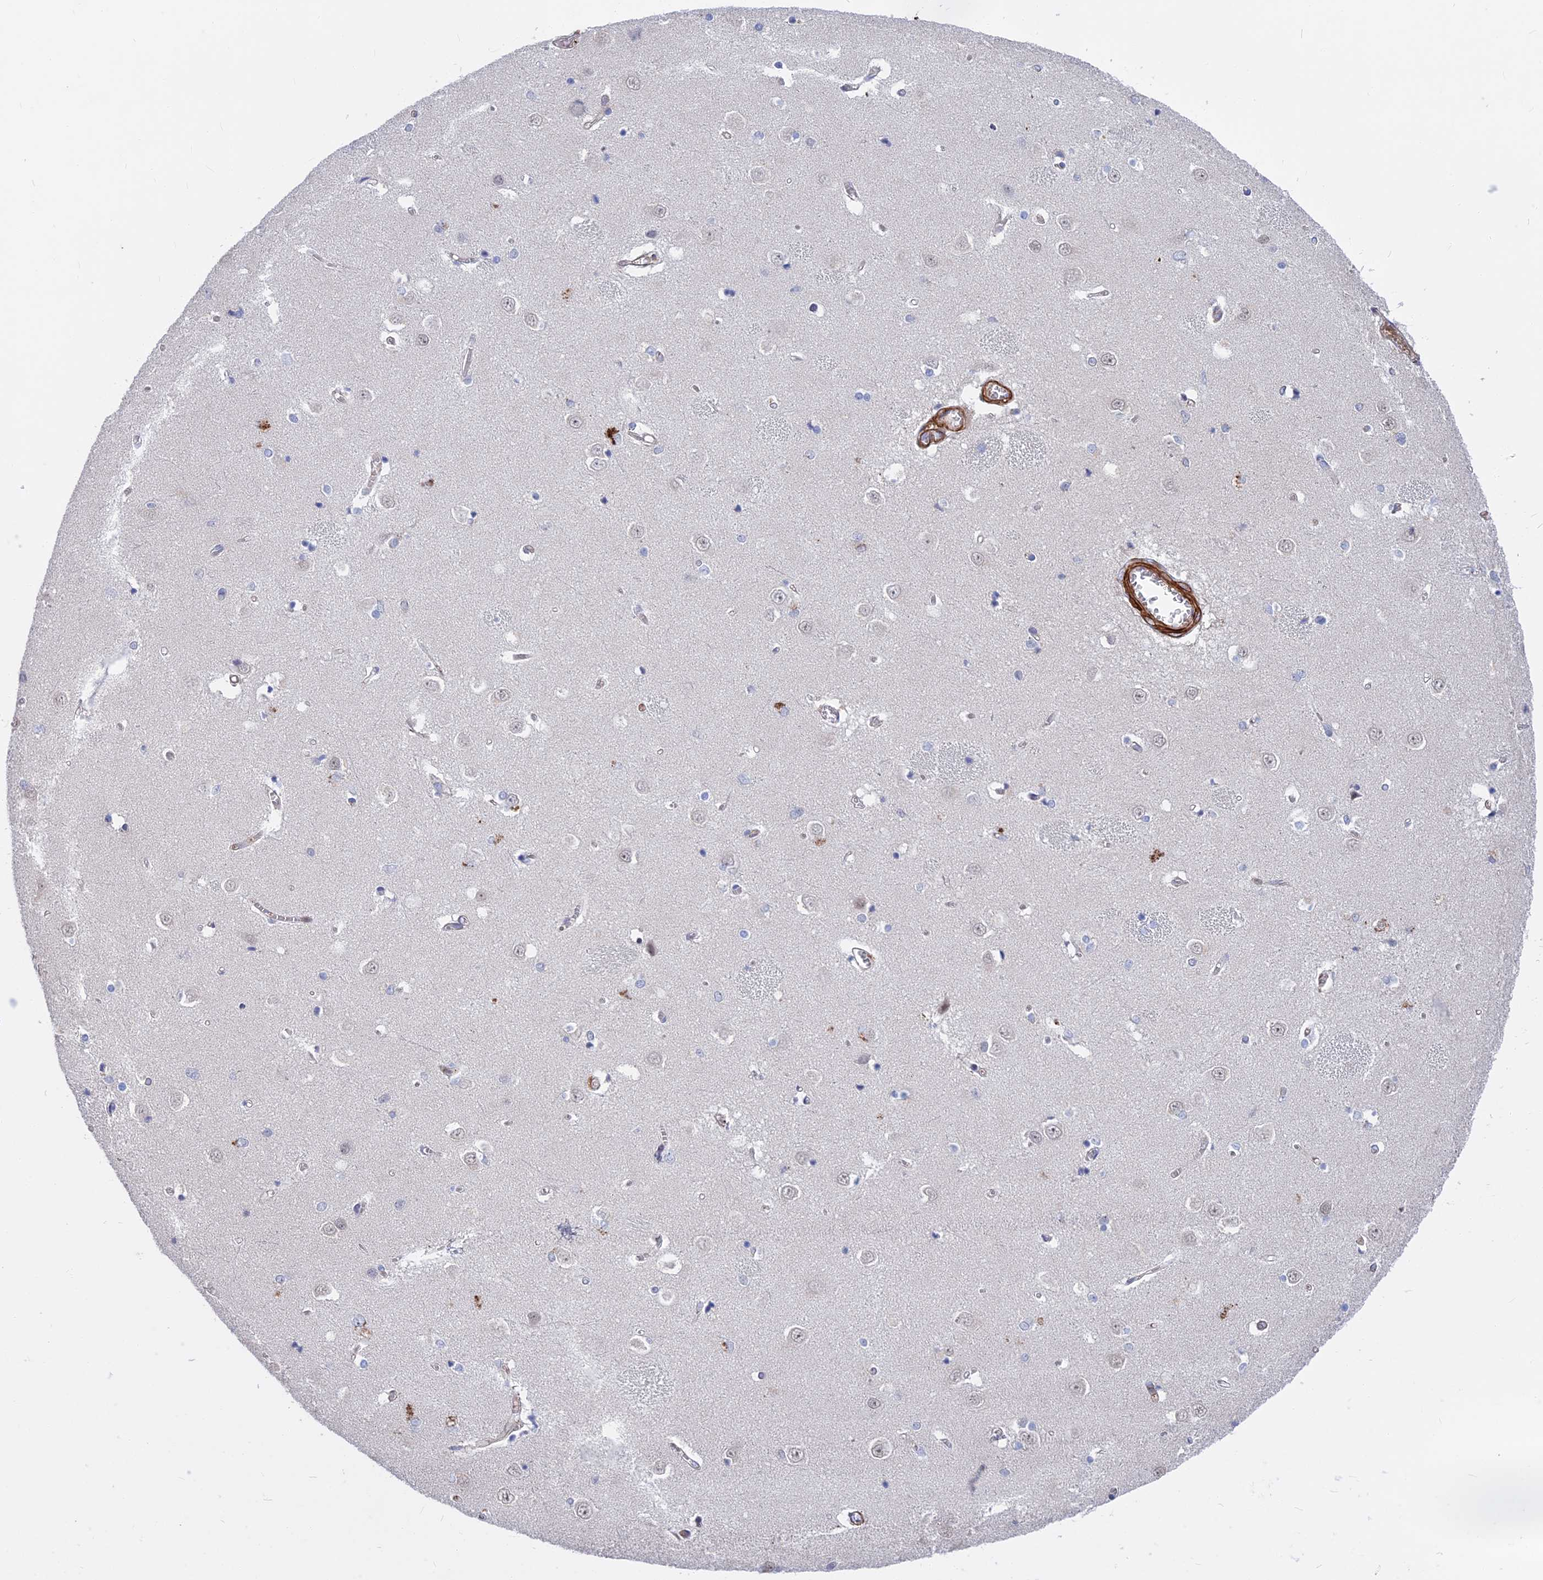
{"staining": {"intensity": "negative", "quantity": "none", "location": "none"}, "tissue": "caudate", "cell_type": "Glial cells", "image_type": "normal", "snomed": [{"axis": "morphology", "description": "Normal tissue, NOS"}, {"axis": "topography", "description": "Lateral ventricle wall"}], "caption": "This is a histopathology image of immunohistochemistry staining of unremarkable caudate, which shows no staining in glial cells.", "gene": "LYPD5", "patient": {"sex": "male", "age": 37}}